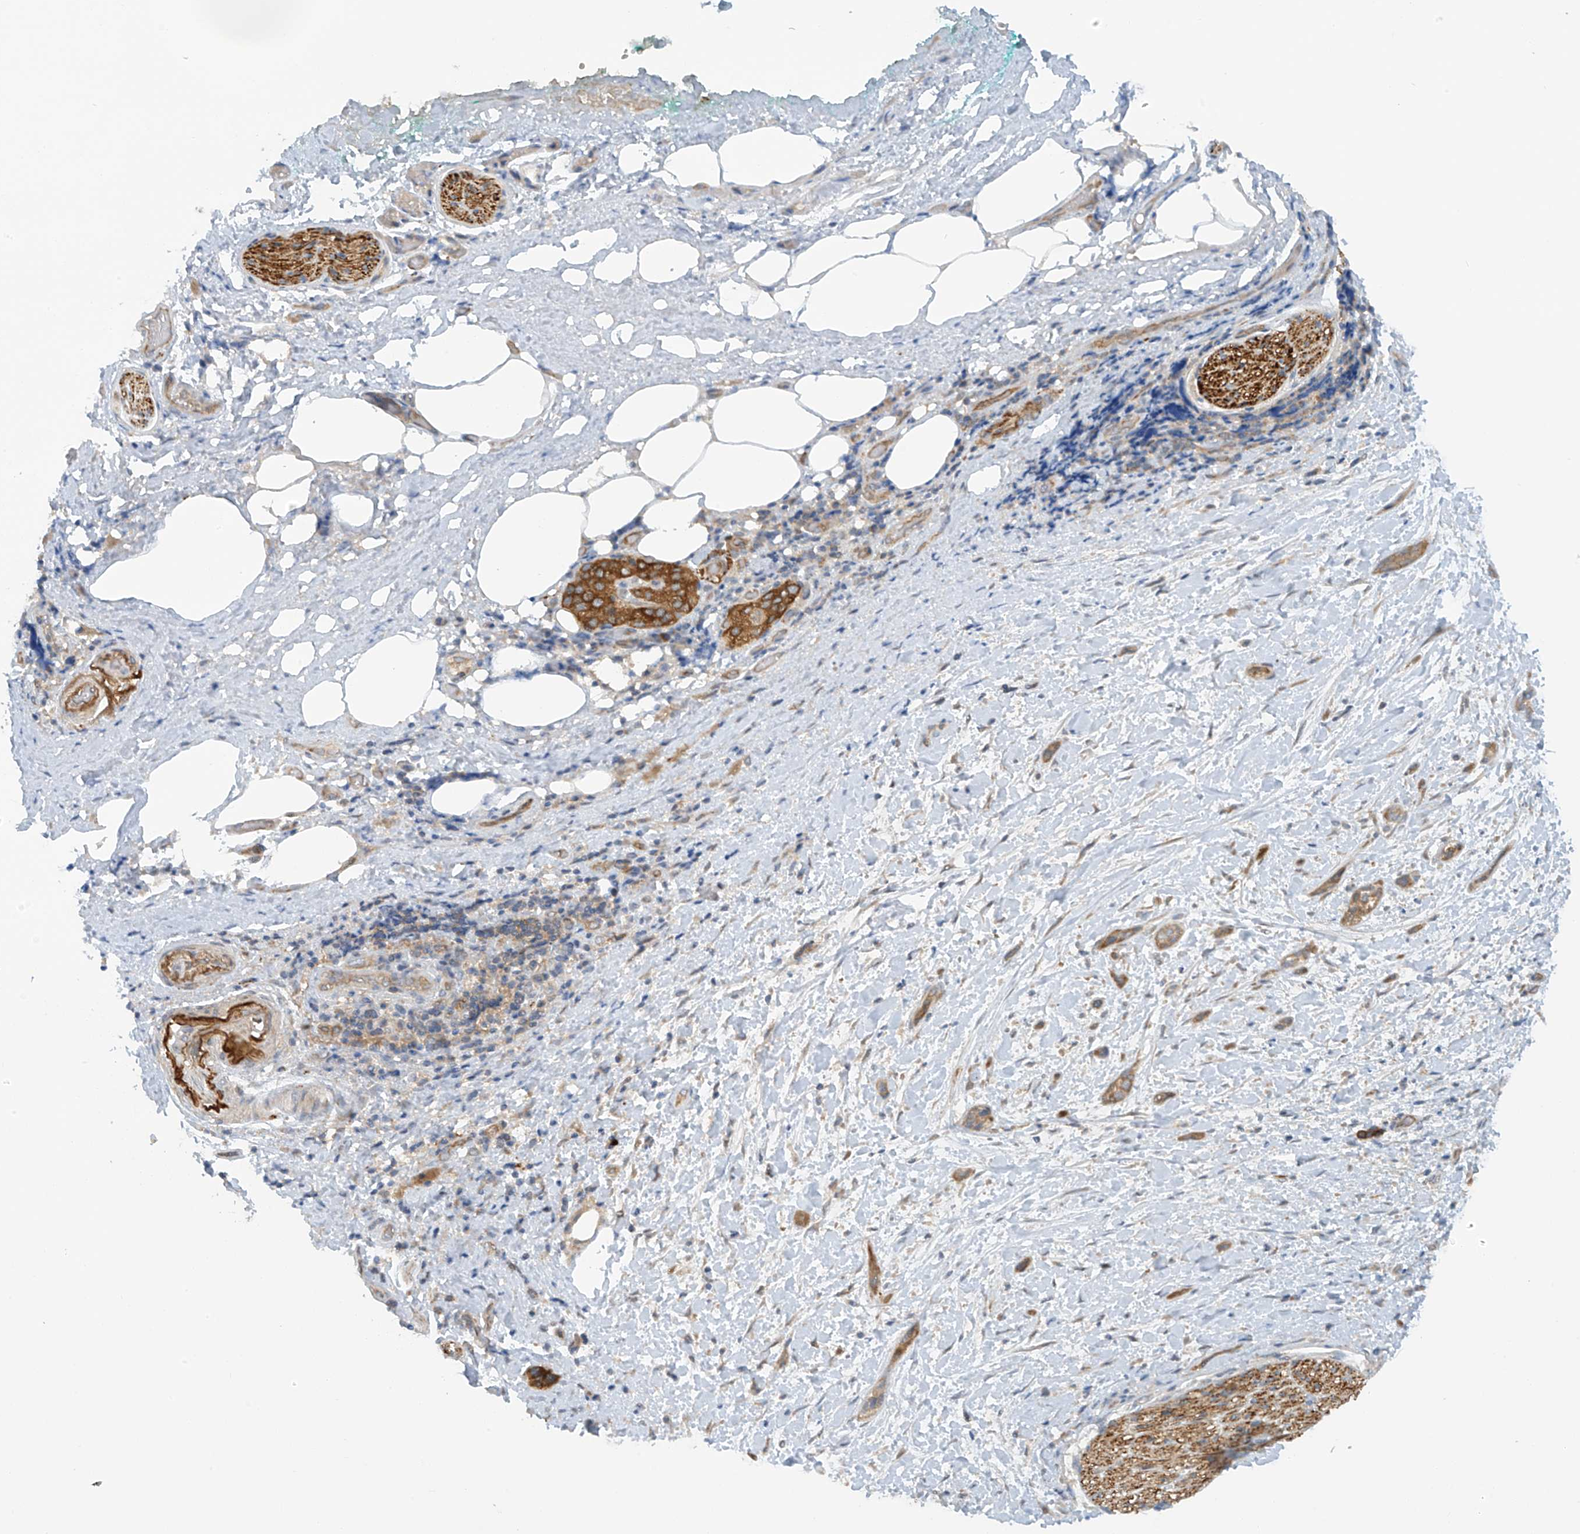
{"staining": {"intensity": "strong", "quantity": "25%-75%", "location": "cytoplasmic/membranous"}, "tissue": "pancreatic cancer", "cell_type": "Tumor cells", "image_type": "cancer", "snomed": [{"axis": "morphology", "description": "Normal tissue, NOS"}, {"axis": "morphology", "description": "Adenocarcinoma, NOS"}, {"axis": "topography", "description": "Pancreas"}, {"axis": "topography", "description": "Peripheral nerve tissue"}], "caption": "Human pancreatic cancer (adenocarcinoma) stained with a protein marker reveals strong staining in tumor cells.", "gene": "FSD1L", "patient": {"sex": "female", "age": 63}}